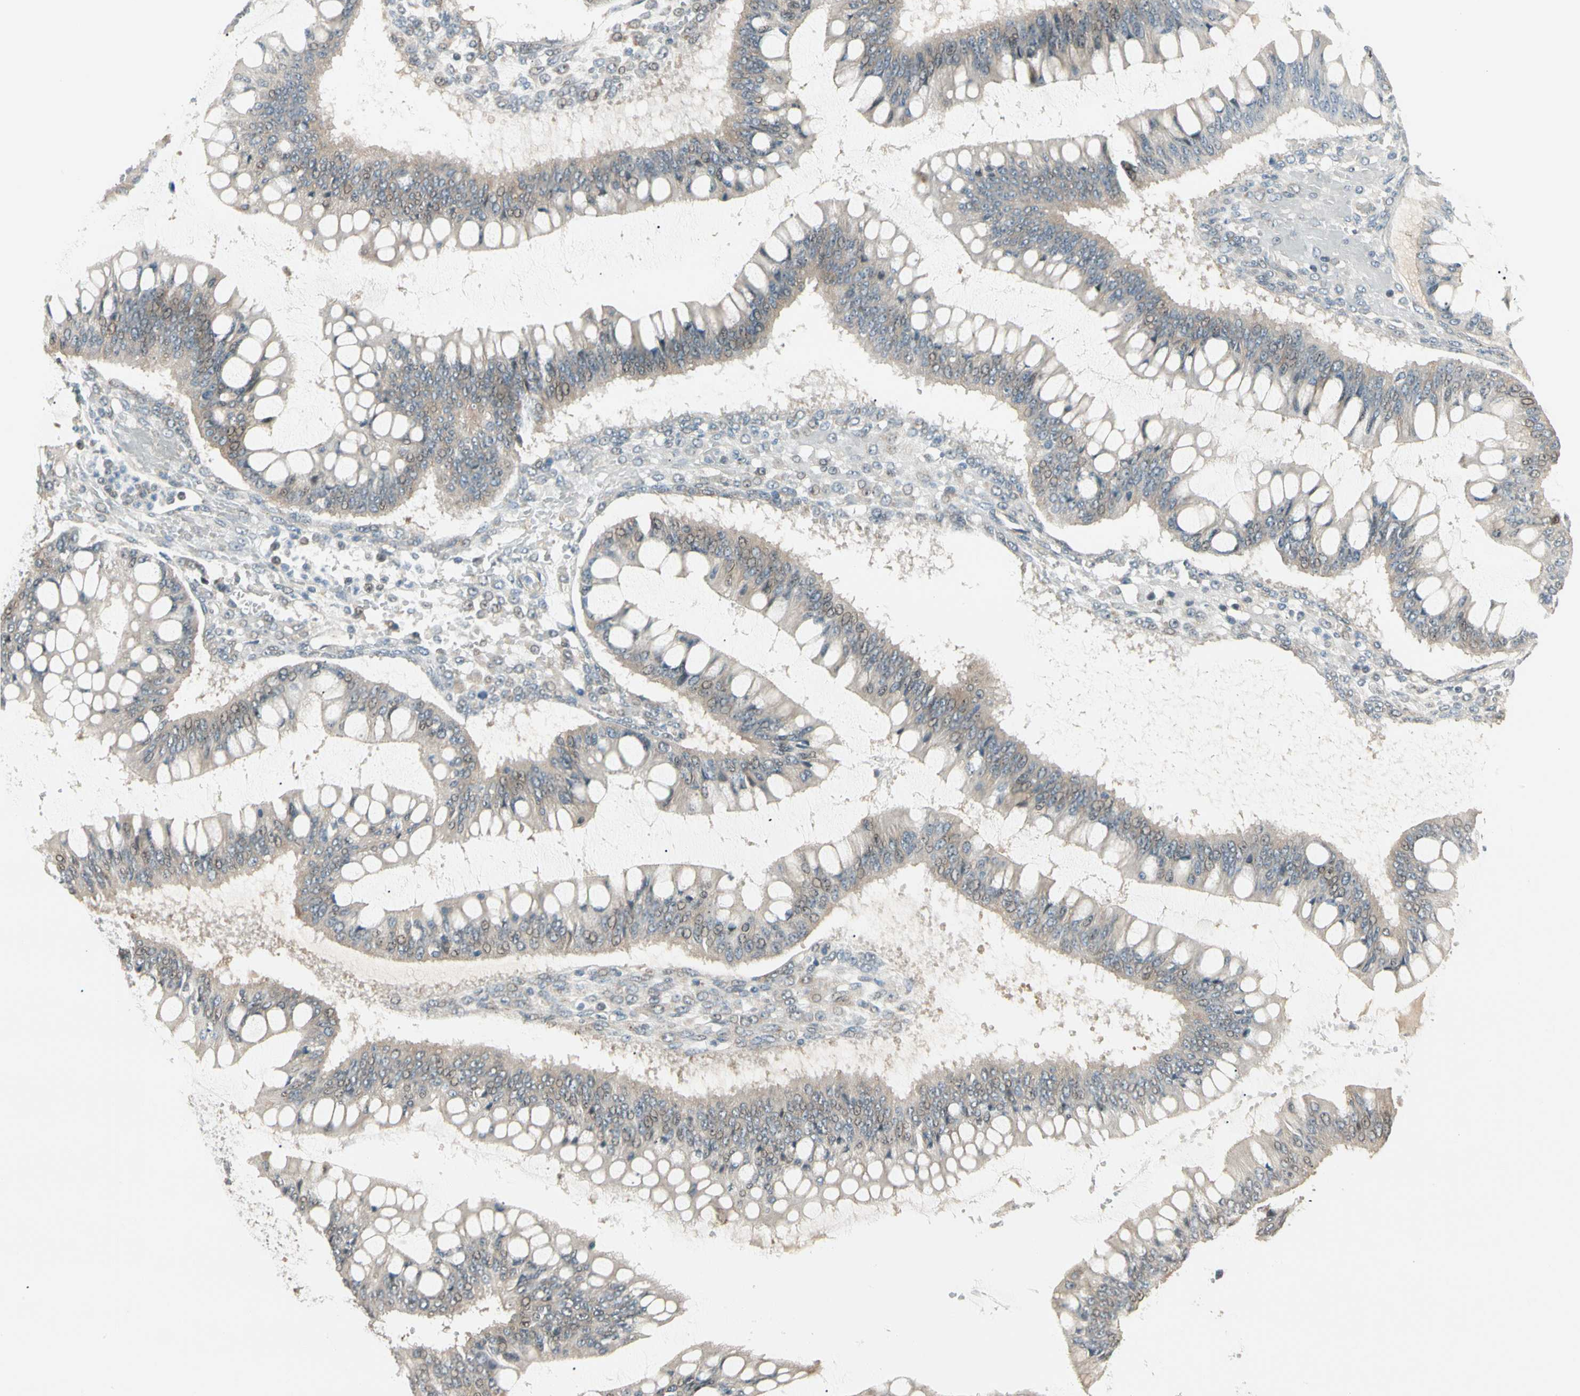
{"staining": {"intensity": "weak", "quantity": ">75%", "location": "cytoplasmic/membranous"}, "tissue": "ovarian cancer", "cell_type": "Tumor cells", "image_type": "cancer", "snomed": [{"axis": "morphology", "description": "Cystadenocarcinoma, mucinous, NOS"}, {"axis": "topography", "description": "Ovary"}], "caption": "Immunohistochemical staining of human ovarian cancer shows weak cytoplasmic/membranous protein expression in approximately >75% of tumor cells. The staining is performed using DAB (3,3'-diaminobenzidine) brown chromogen to label protein expression. The nuclei are counter-stained blue using hematoxylin.", "gene": "P3H2", "patient": {"sex": "female", "age": 73}}